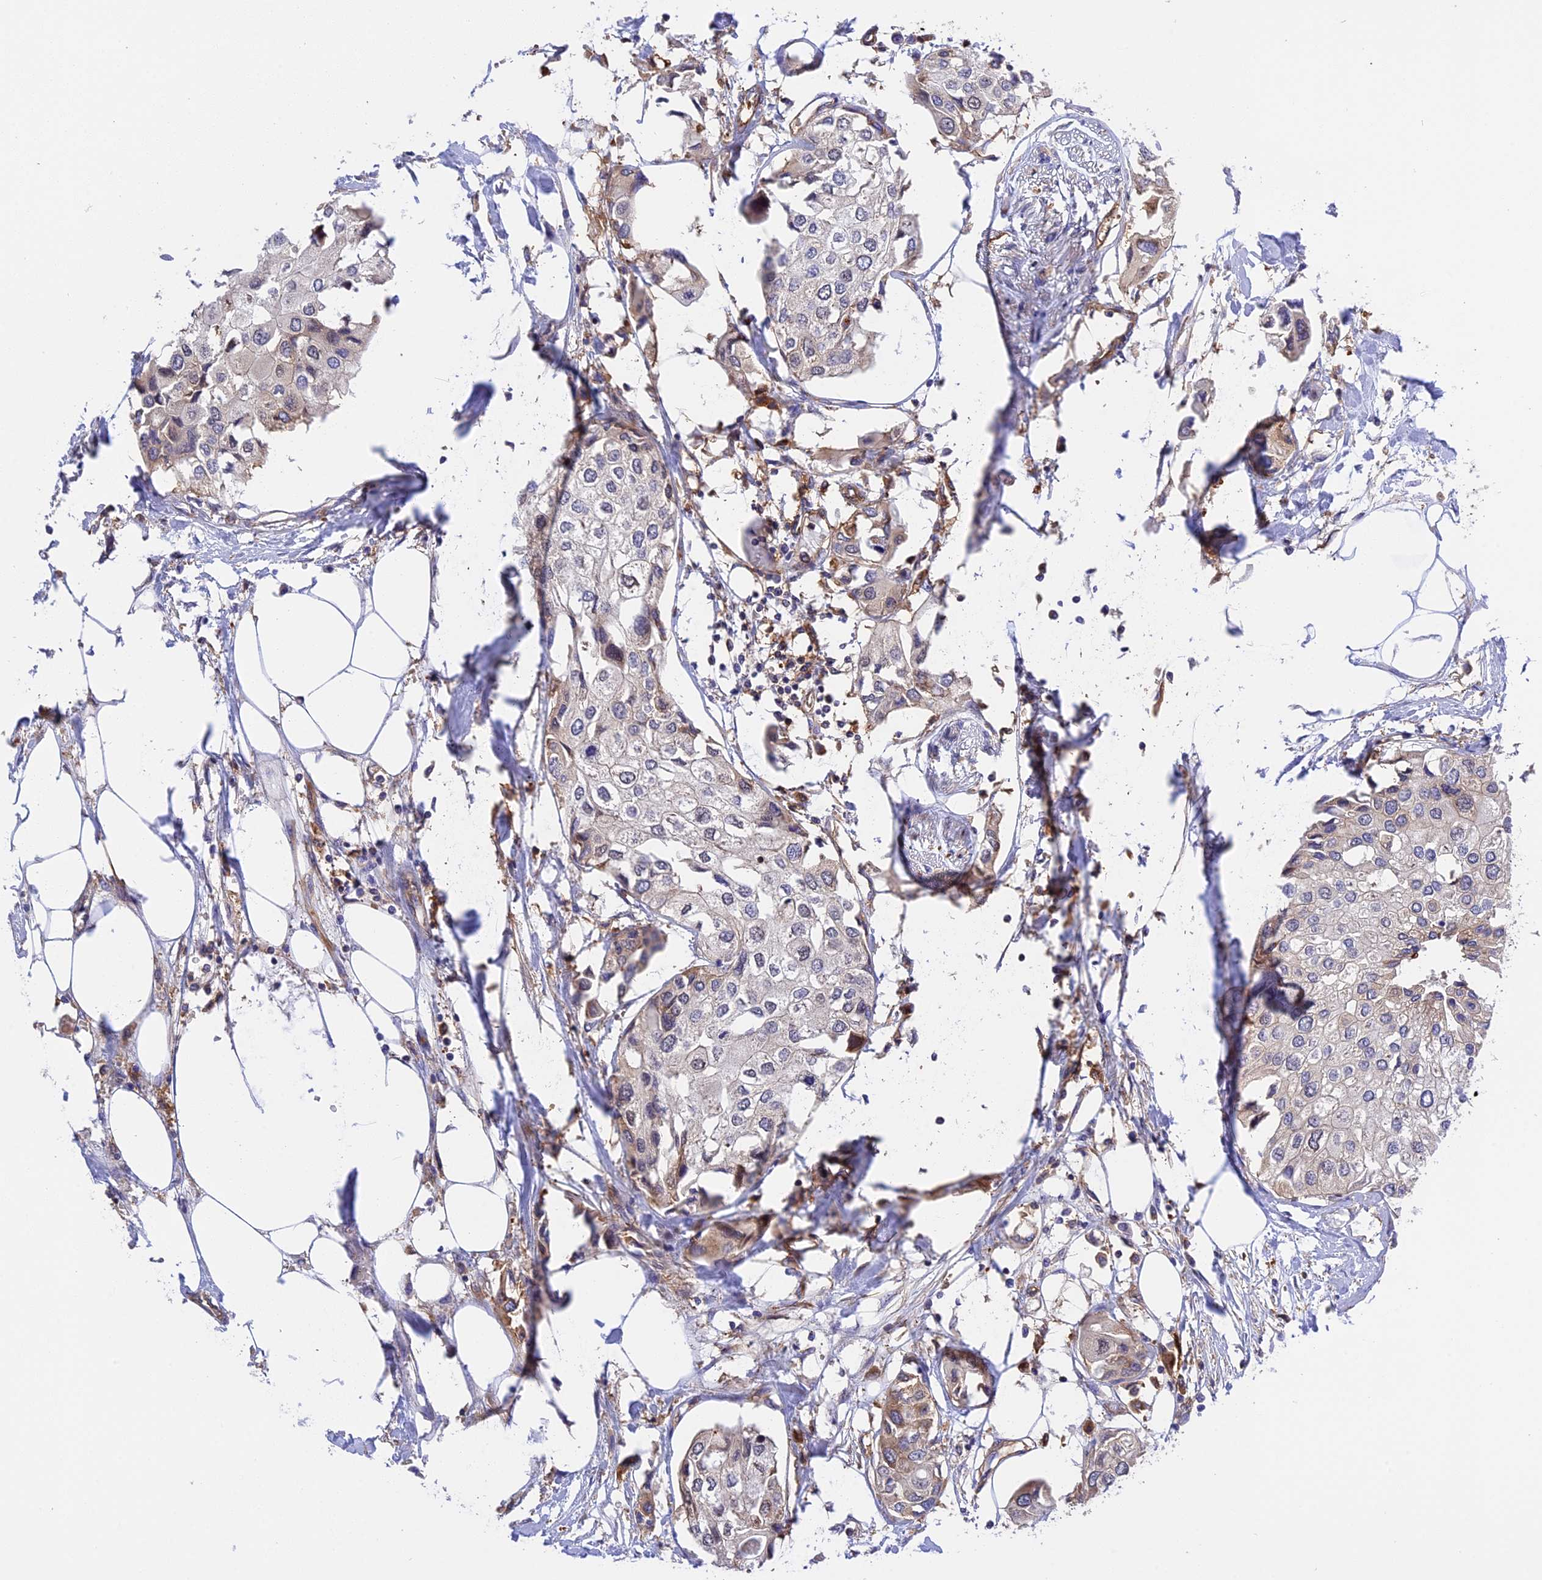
{"staining": {"intensity": "negative", "quantity": "none", "location": "none"}, "tissue": "urothelial cancer", "cell_type": "Tumor cells", "image_type": "cancer", "snomed": [{"axis": "morphology", "description": "Urothelial carcinoma, High grade"}, {"axis": "topography", "description": "Urinary bladder"}], "caption": "An image of human high-grade urothelial carcinoma is negative for staining in tumor cells.", "gene": "C5orf22", "patient": {"sex": "male", "age": 64}}